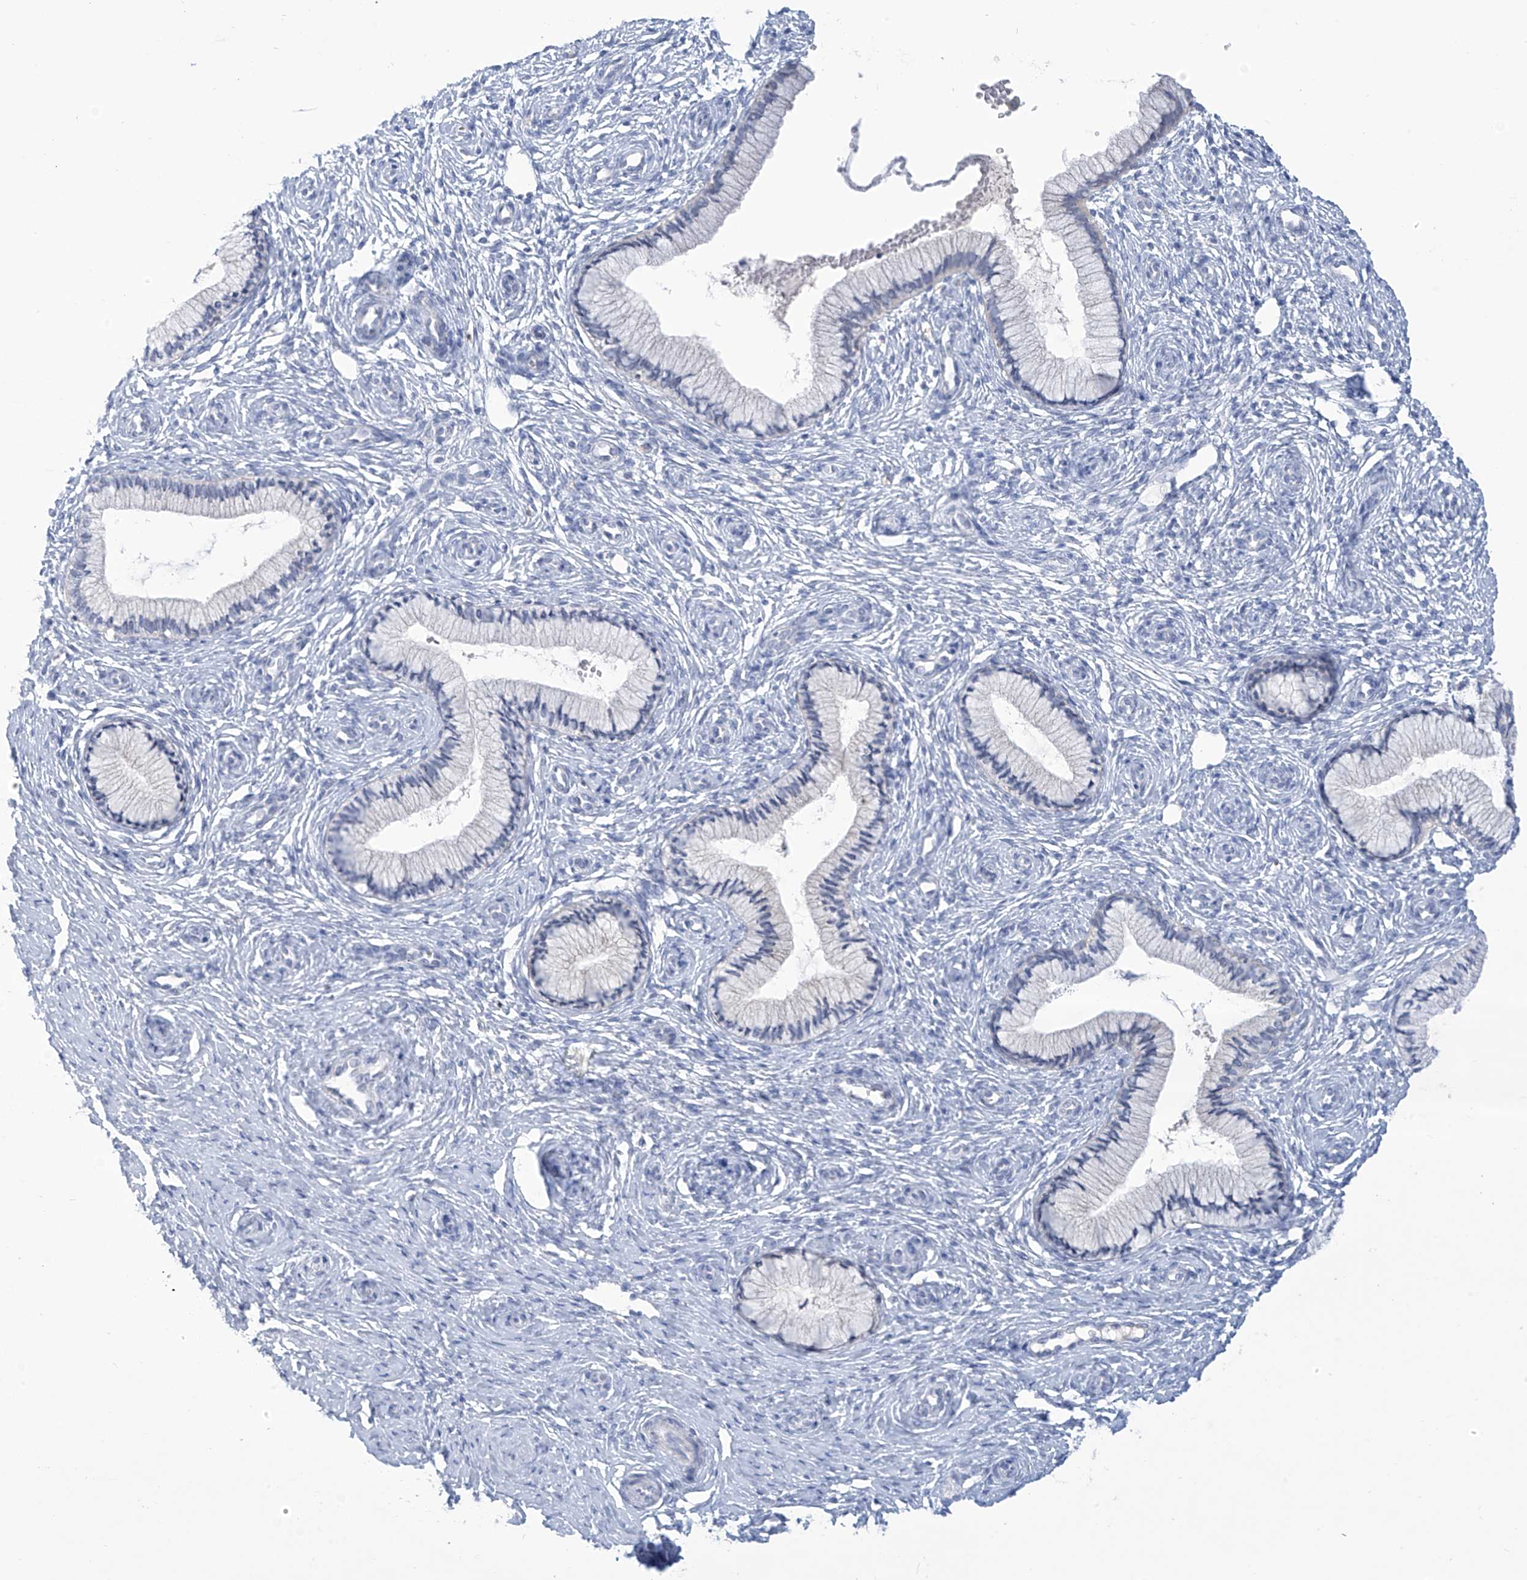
{"staining": {"intensity": "negative", "quantity": "none", "location": "none"}, "tissue": "cervix", "cell_type": "Glandular cells", "image_type": "normal", "snomed": [{"axis": "morphology", "description": "Normal tissue, NOS"}, {"axis": "topography", "description": "Cervix"}], "caption": "IHC micrograph of normal human cervix stained for a protein (brown), which exhibits no staining in glandular cells.", "gene": "IBA57", "patient": {"sex": "female", "age": 27}}